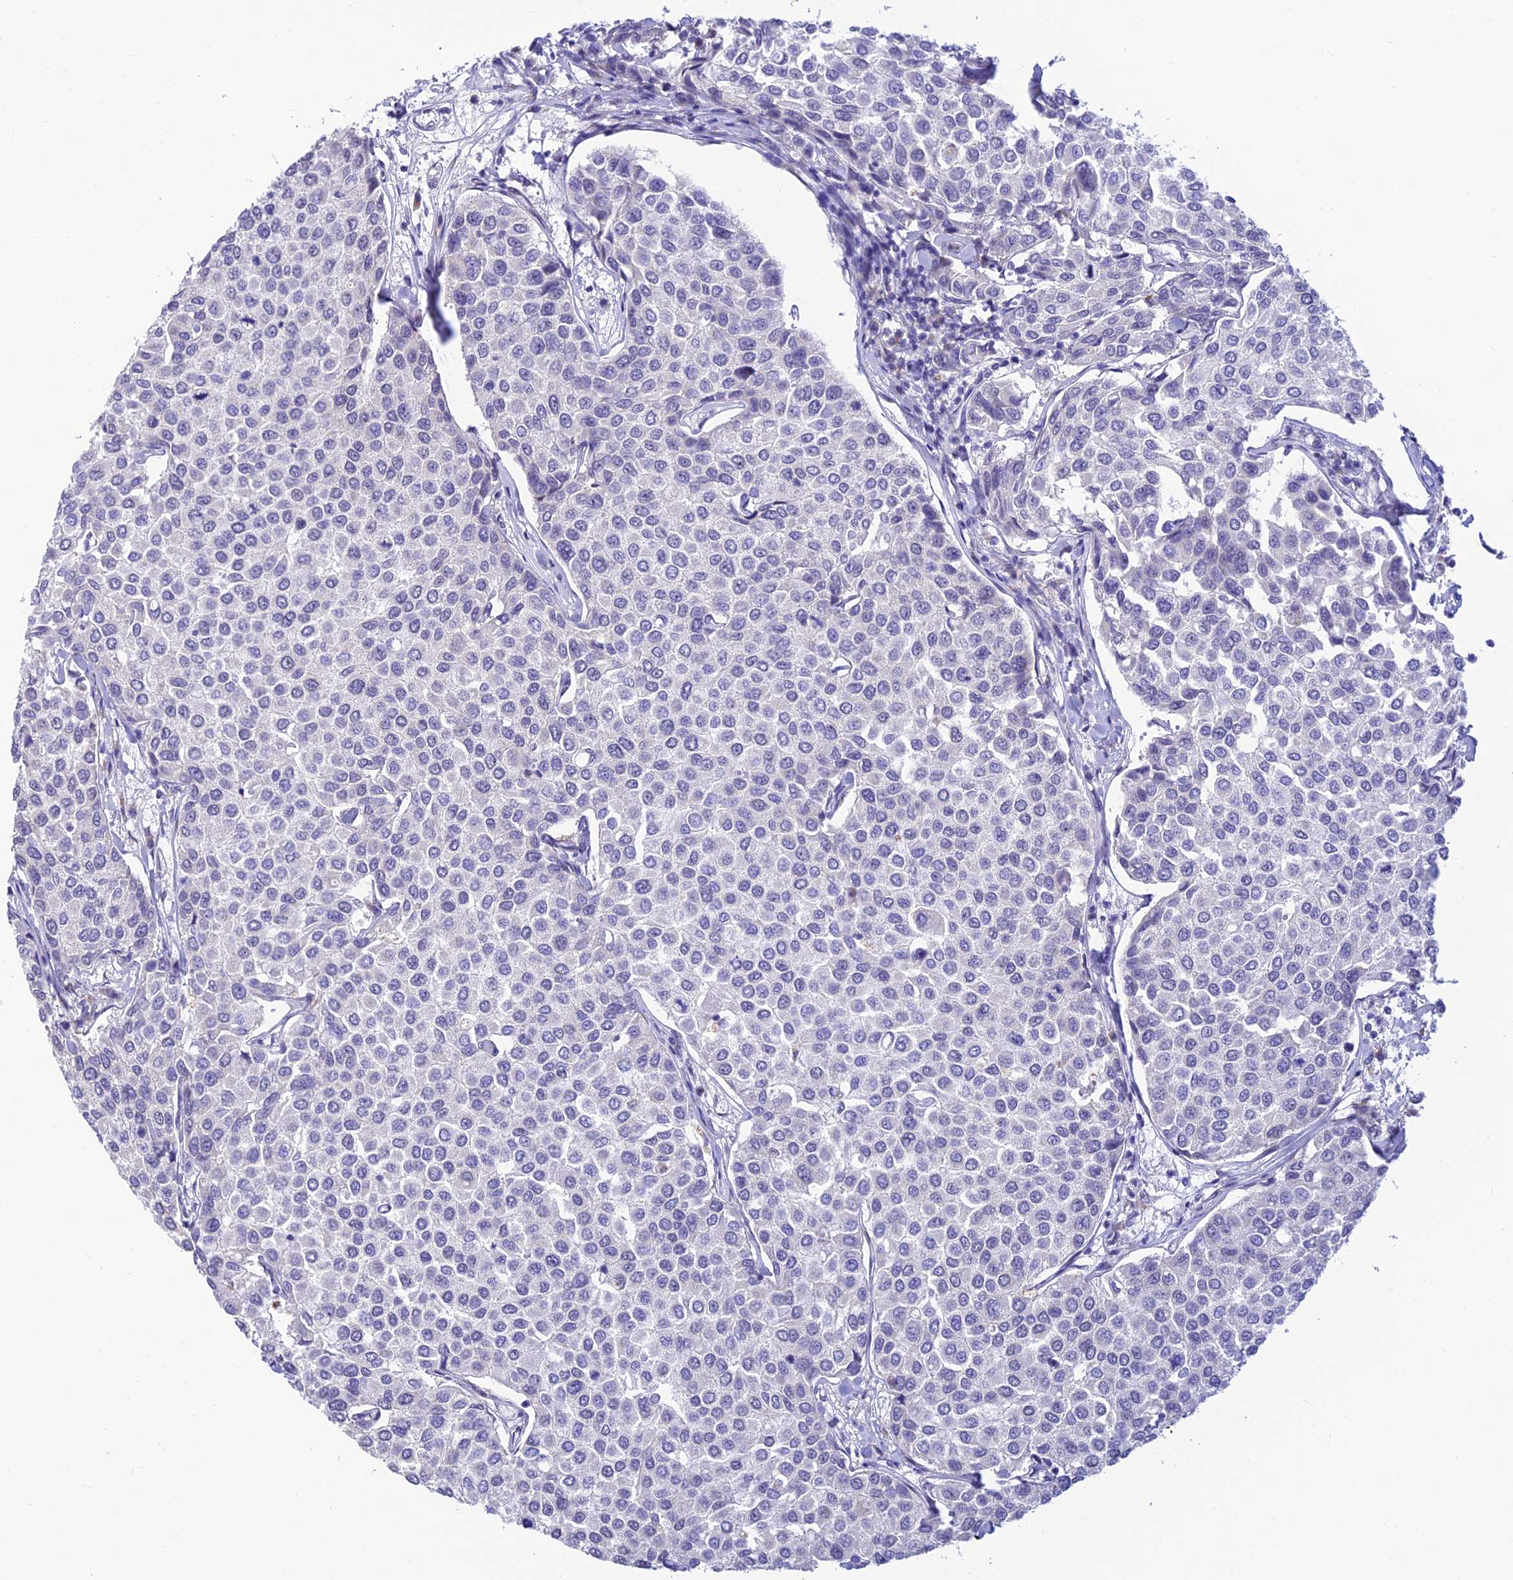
{"staining": {"intensity": "negative", "quantity": "none", "location": "none"}, "tissue": "breast cancer", "cell_type": "Tumor cells", "image_type": "cancer", "snomed": [{"axis": "morphology", "description": "Duct carcinoma"}, {"axis": "topography", "description": "Breast"}], "caption": "Tumor cells are negative for brown protein staining in invasive ductal carcinoma (breast).", "gene": "INKA1", "patient": {"sex": "female", "age": 55}}